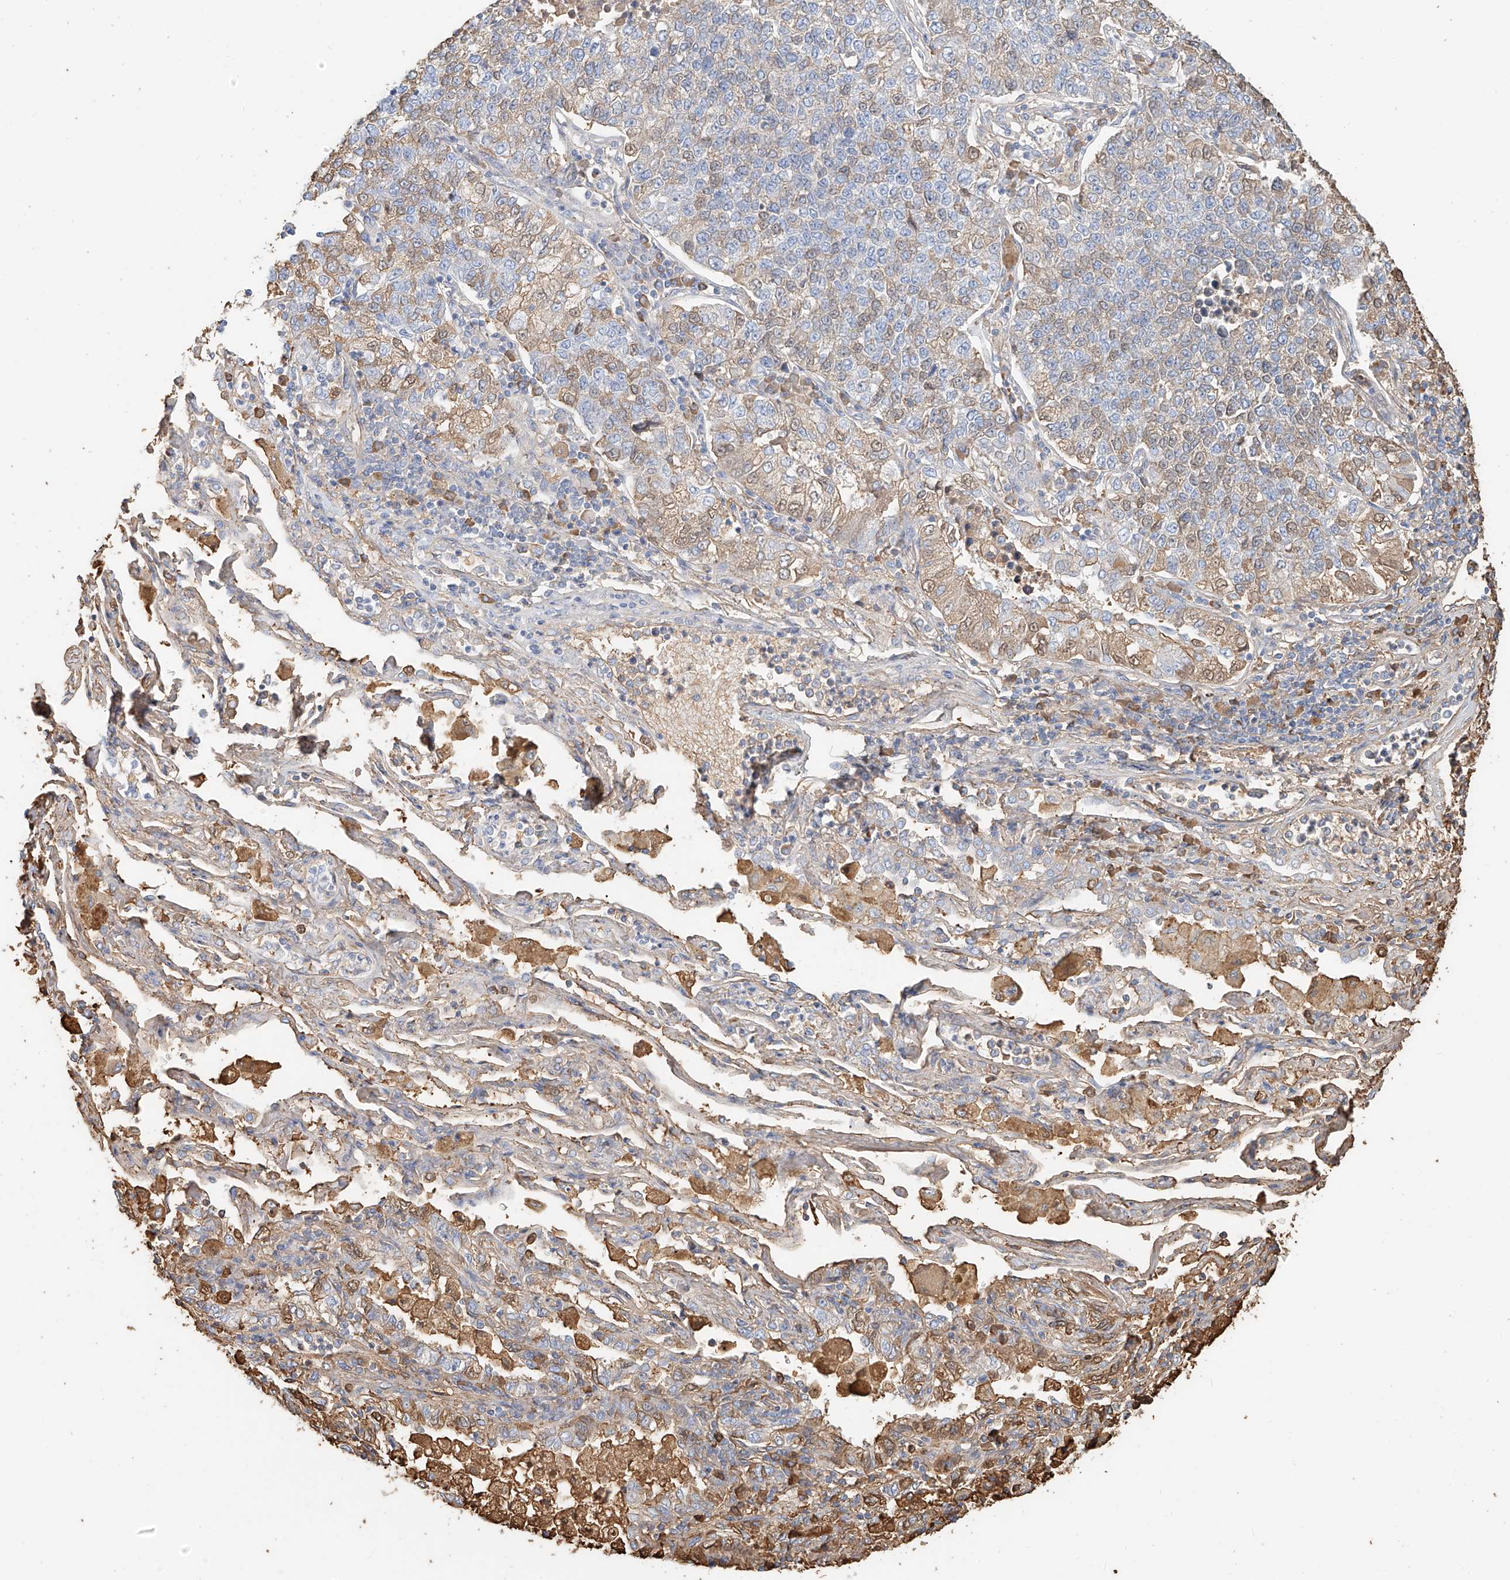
{"staining": {"intensity": "weak", "quantity": "25%-75%", "location": "cytoplasmic/membranous"}, "tissue": "lung cancer", "cell_type": "Tumor cells", "image_type": "cancer", "snomed": [{"axis": "morphology", "description": "Adenocarcinoma, NOS"}, {"axis": "topography", "description": "Lung"}], "caption": "Protein expression analysis of lung cancer (adenocarcinoma) shows weak cytoplasmic/membranous staining in approximately 25%-75% of tumor cells.", "gene": "ZFP30", "patient": {"sex": "male", "age": 49}}